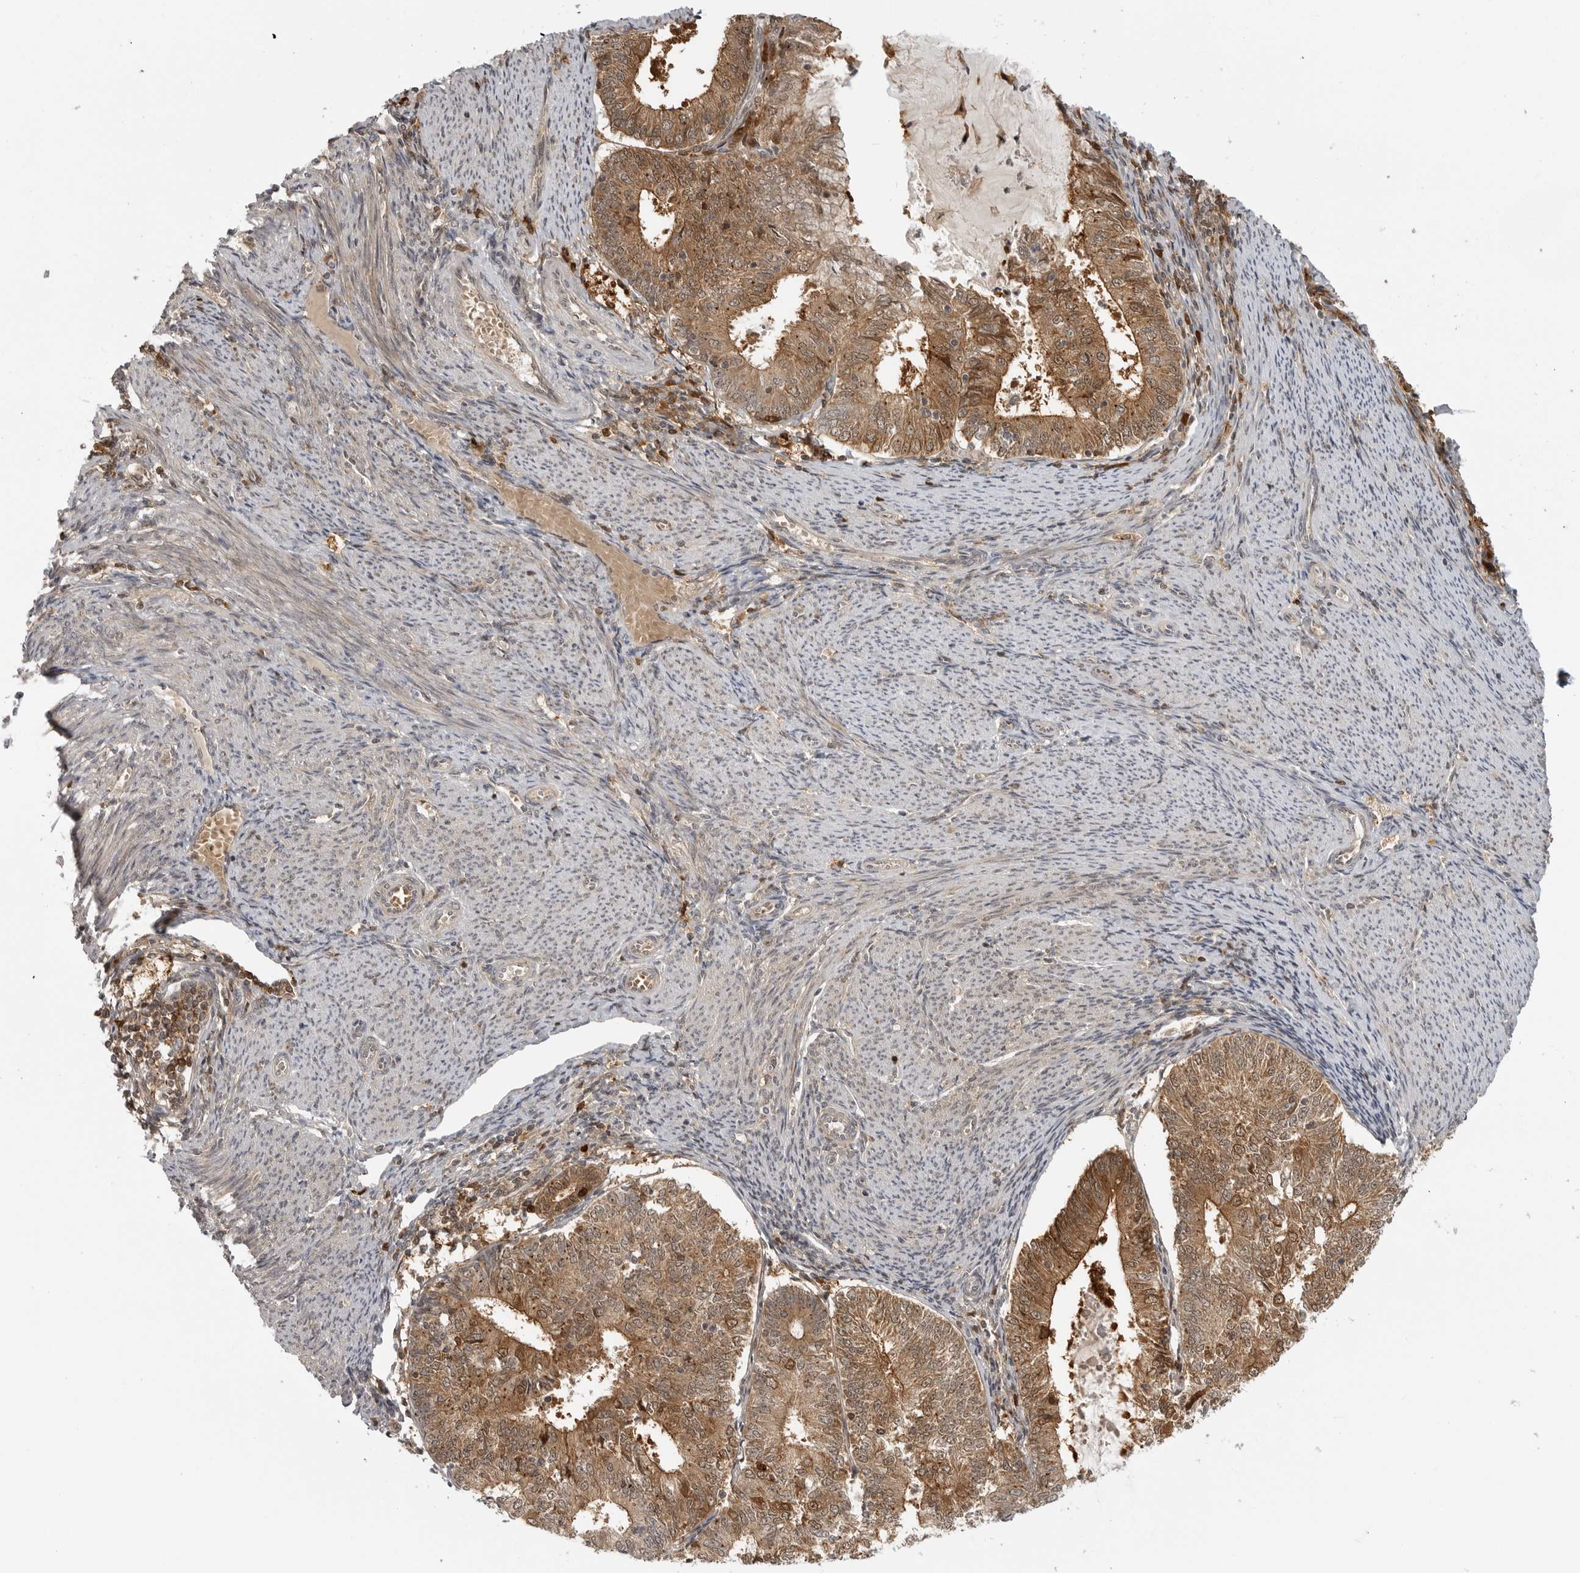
{"staining": {"intensity": "moderate", "quantity": ">75%", "location": "cytoplasmic/membranous,nuclear"}, "tissue": "endometrial cancer", "cell_type": "Tumor cells", "image_type": "cancer", "snomed": [{"axis": "morphology", "description": "Adenocarcinoma, NOS"}, {"axis": "topography", "description": "Endometrium"}], "caption": "An immunohistochemistry photomicrograph of tumor tissue is shown. Protein staining in brown labels moderate cytoplasmic/membranous and nuclear positivity in endometrial cancer within tumor cells.", "gene": "CTIF", "patient": {"sex": "female", "age": 57}}